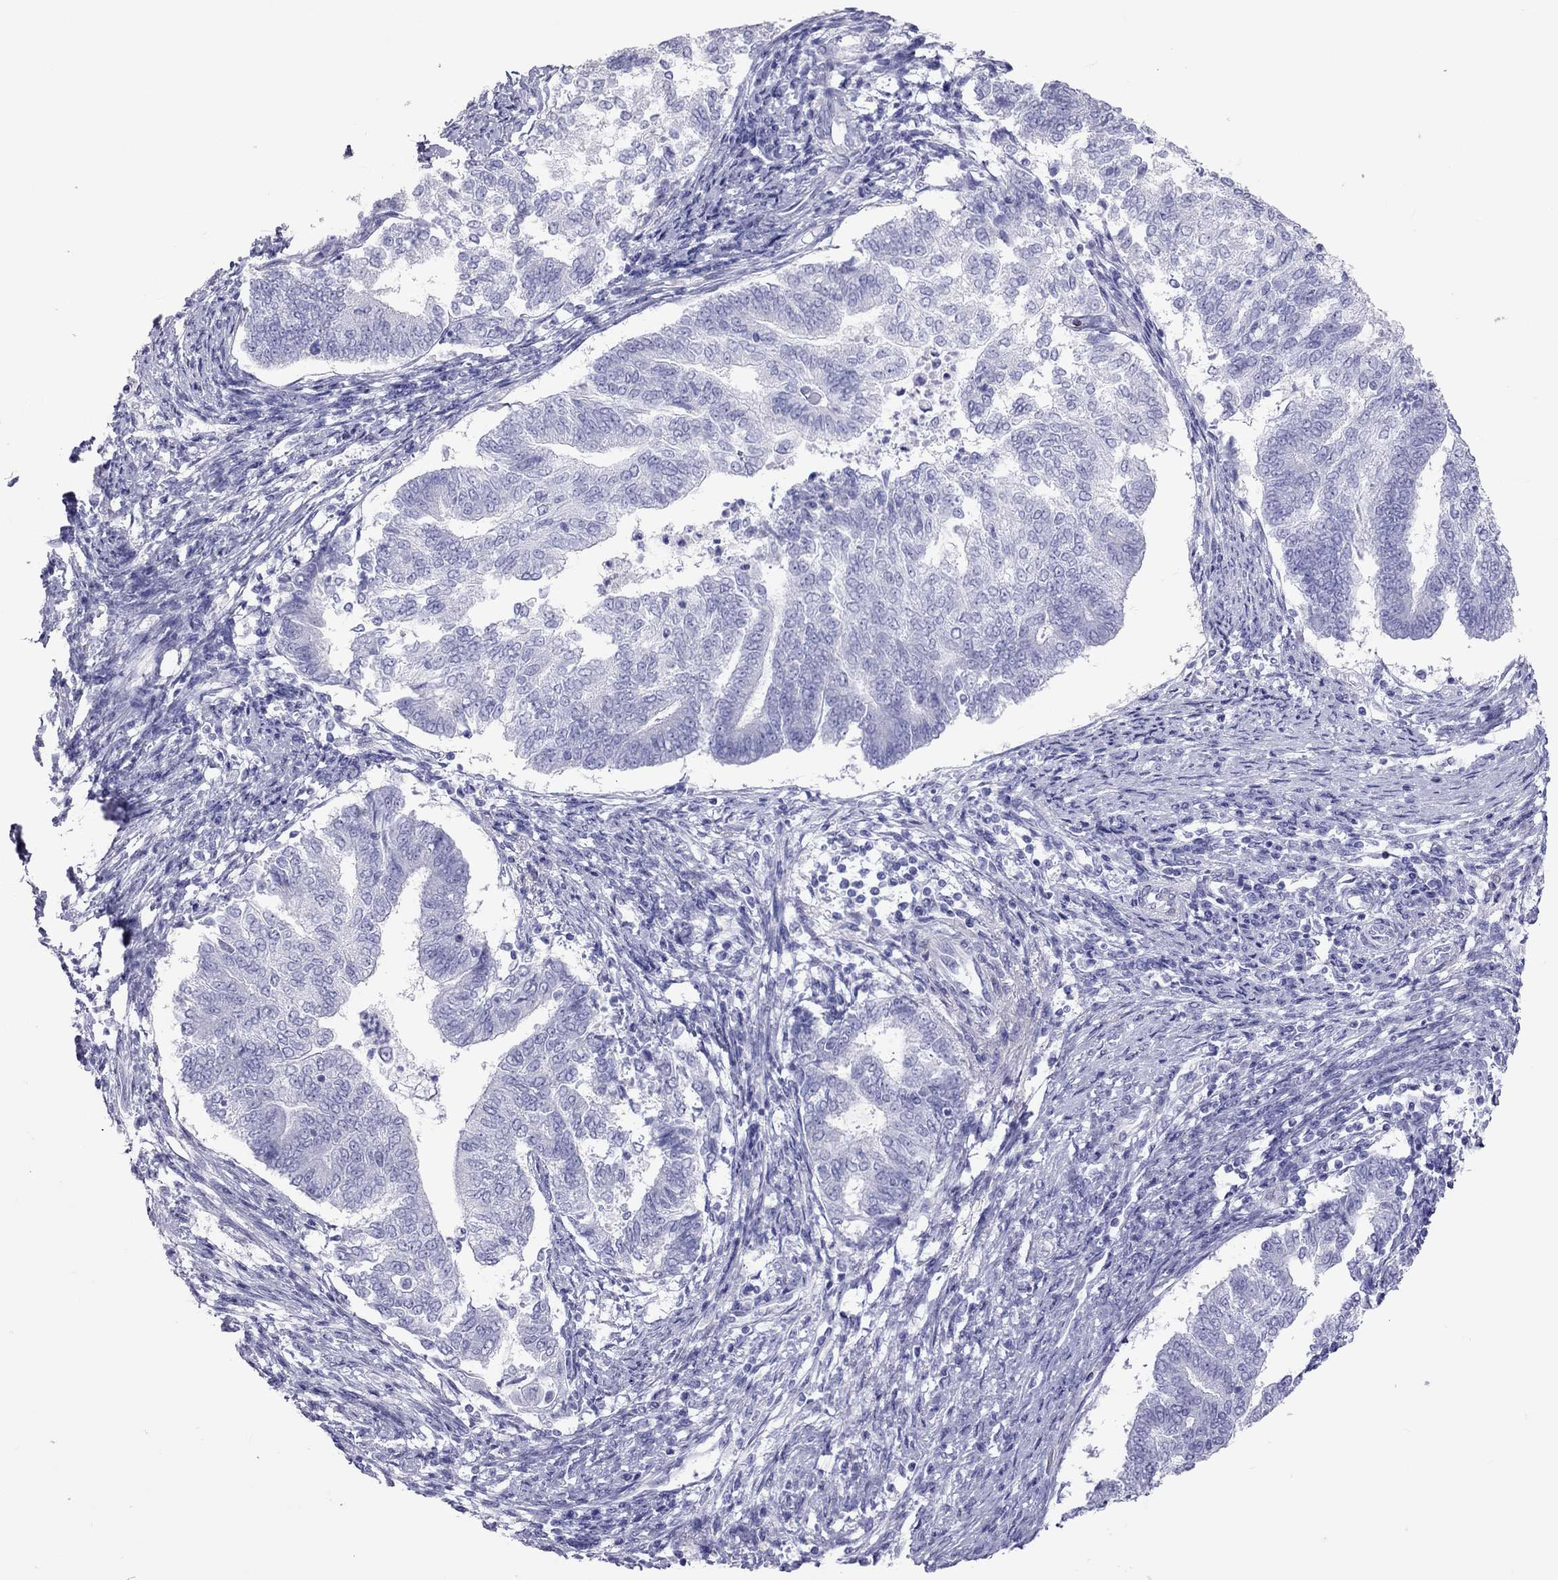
{"staining": {"intensity": "negative", "quantity": "none", "location": "none"}, "tissue": "endometrial cancer", "cell_type": "Tumor cells", "image_type": "cancer", "snomed": [{"axis": "morphology", "description": "Adenocarcinoma, NOS"}, {"axis": "topography", "description": "Endometrium"}], "caption": "The immunohistochemistry photomicrograph has no significant expression in tumor cells of endometrial cancer tissue.", "gene": "STAG3", "patient": {"sex": "female", "age": 65}}